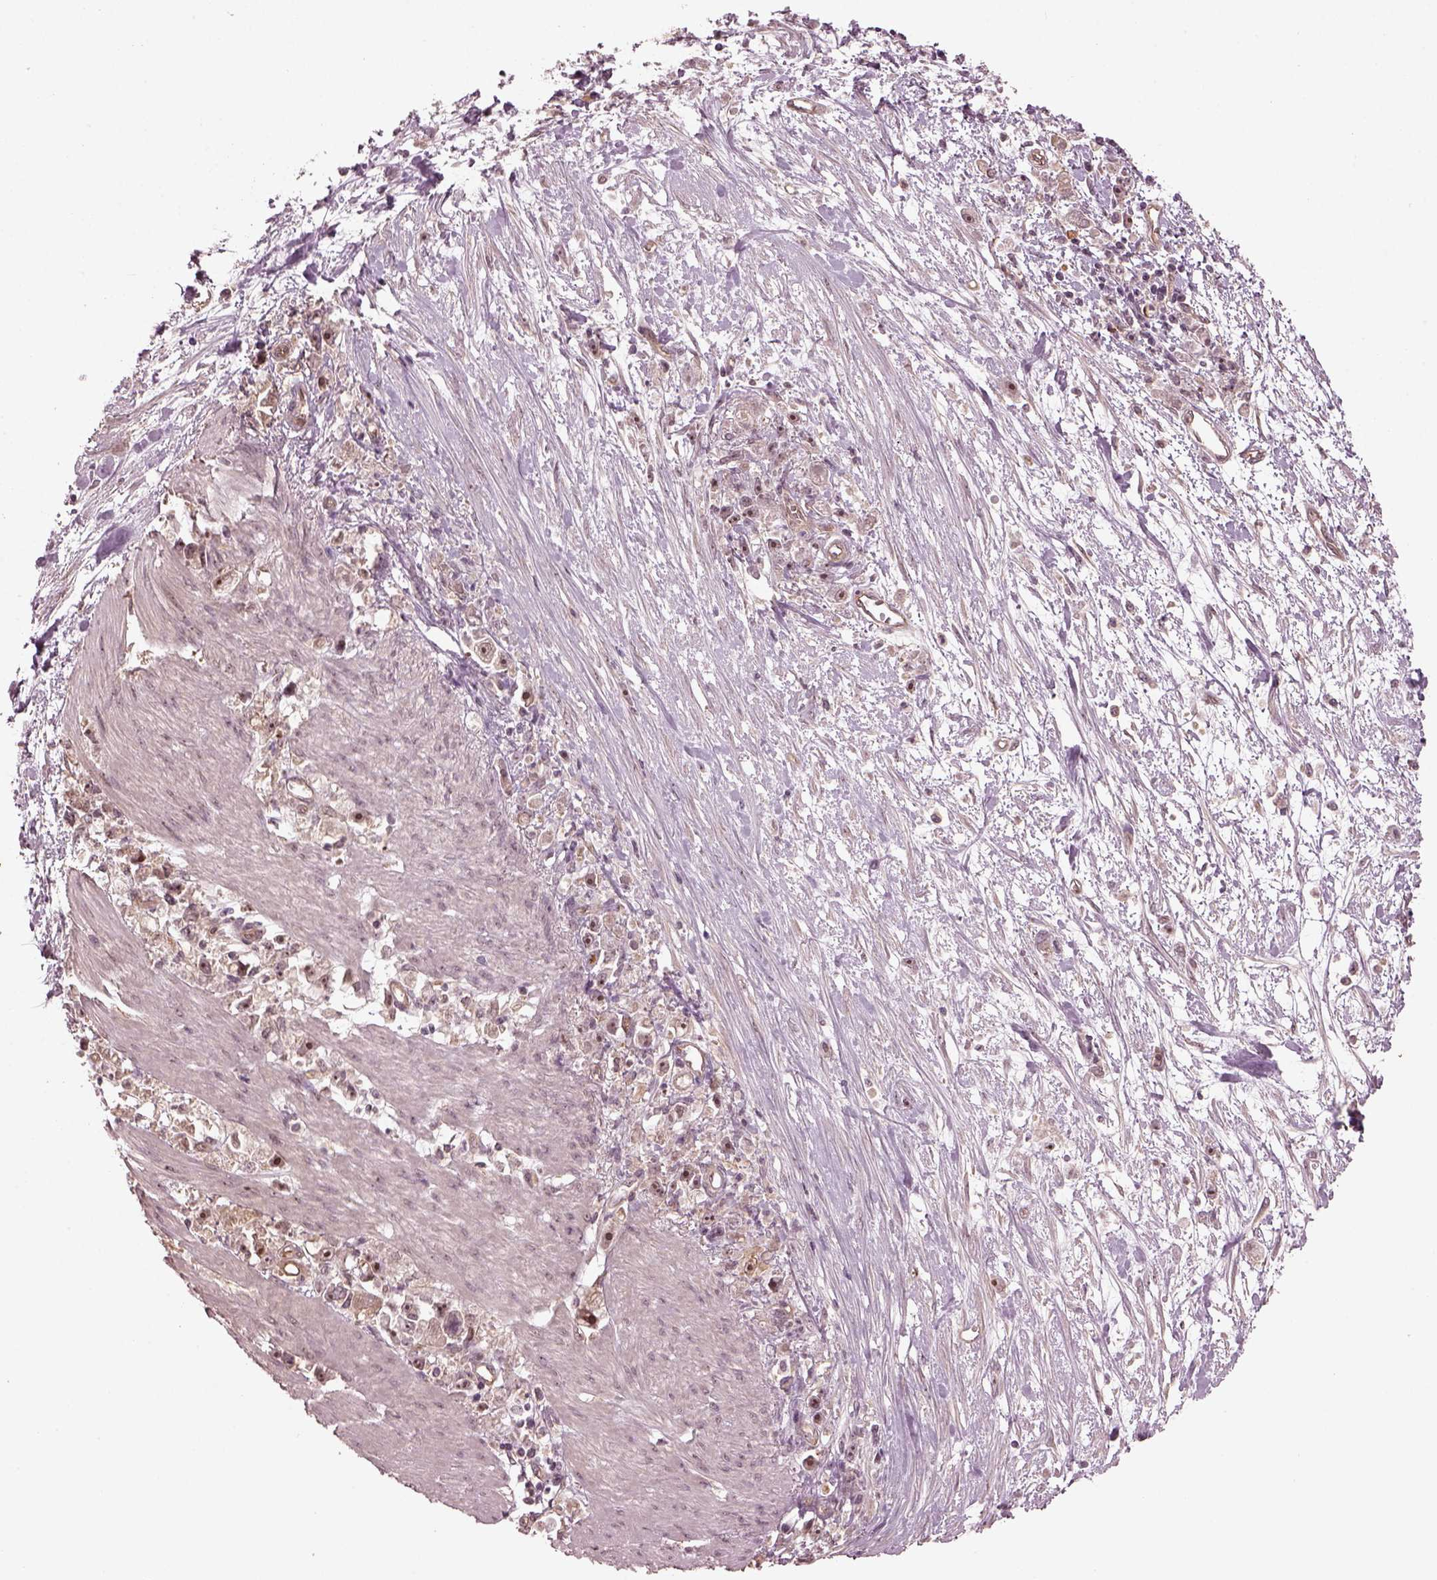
{"staining": {"intensity": "moderate", "quantity": "25%-75%", "location": "nuclear"}, "tissue": "stomach cancer", "cell_type": "Tumor cells", "image_type": "cancer", "snomed": [{"axis": "morphology", "description": "Adenocarcinoma, NOS"}, {"axis": "topography", "description": "Stomach"}], "caption": "This is an image of IHC staining of adenocarcinoma (stomach), which shows moderate staining in the nuclear of tumor cells.", "gene": "GNRH1", "patient": {"sex": "female", "age": 59}}